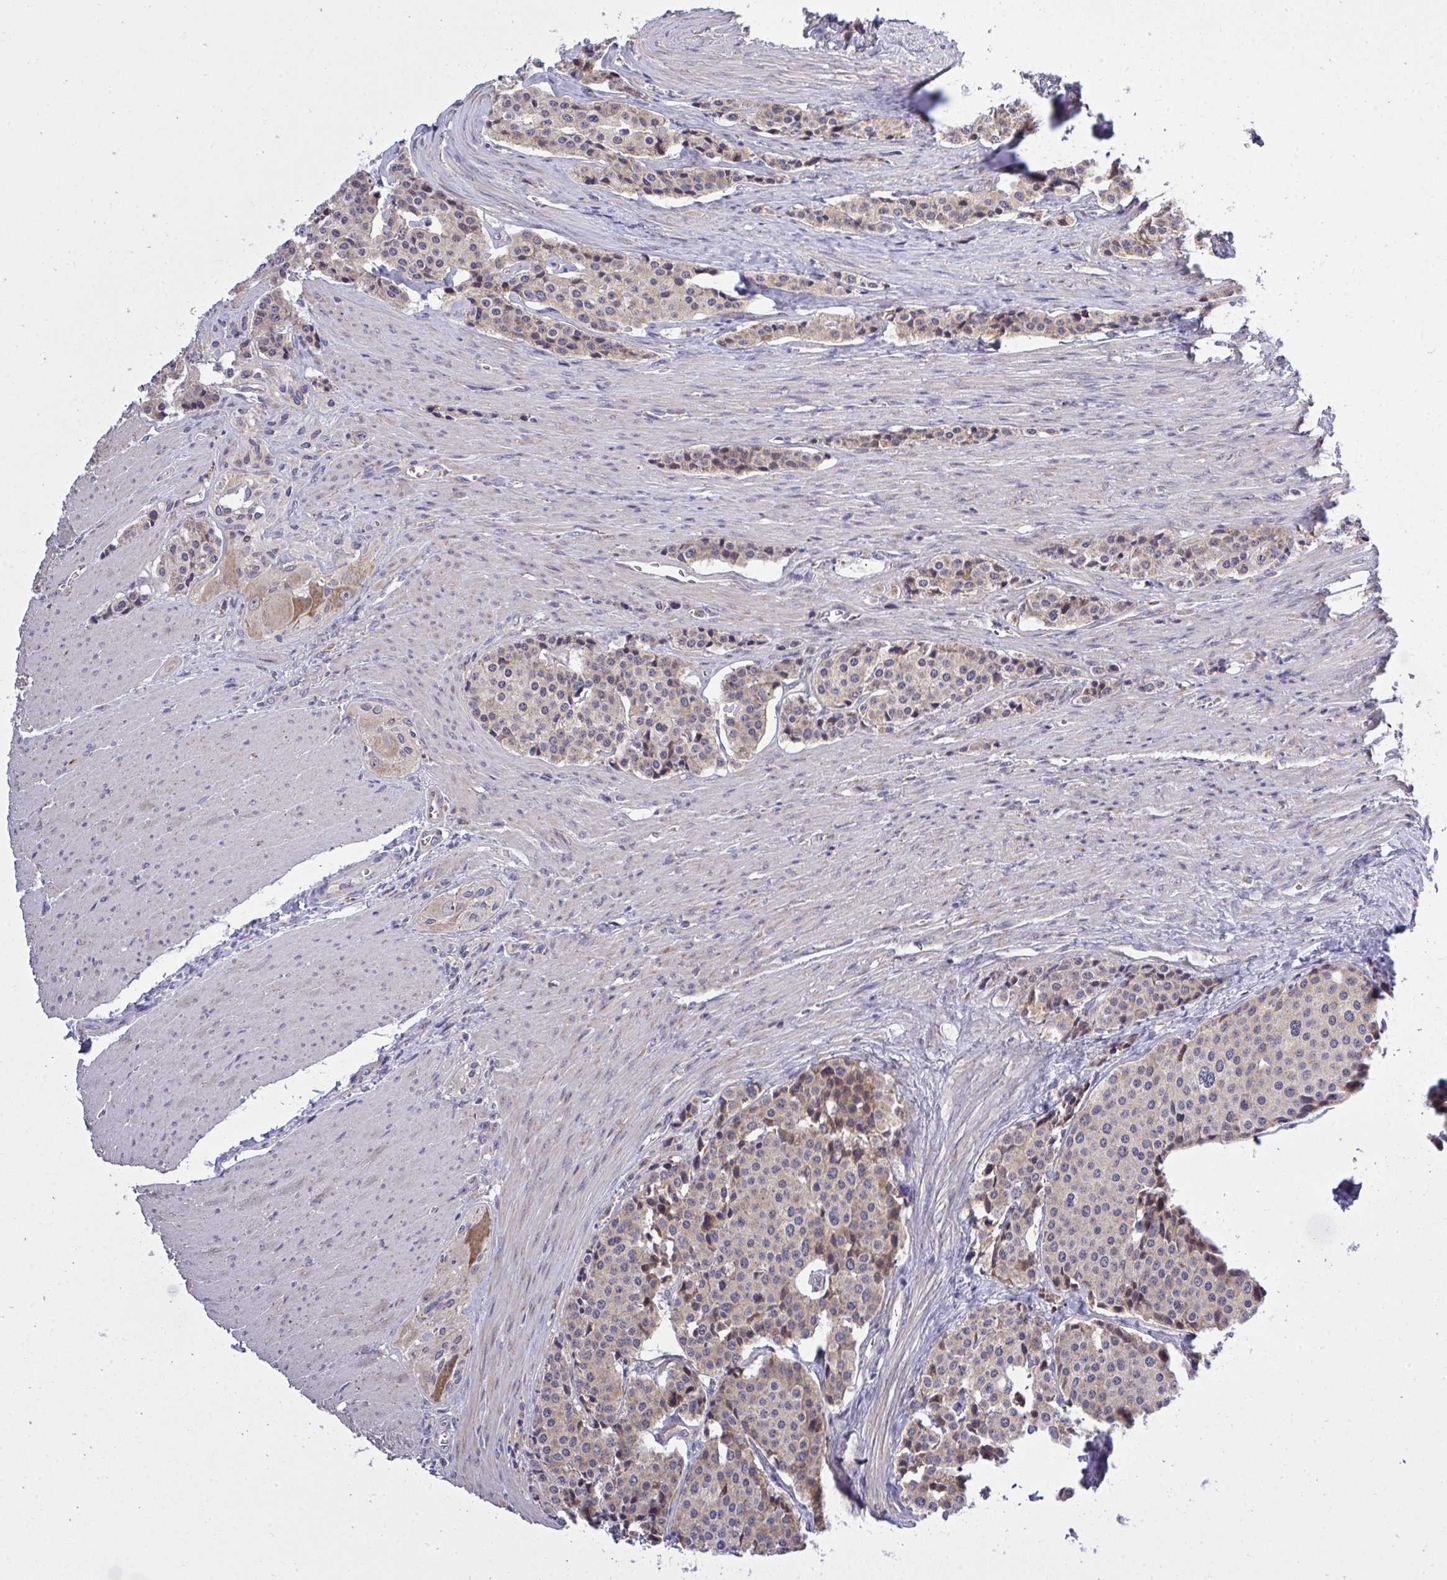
{"staining": {"intensity": "weak", "quantity": ">75%", "location": "cytoplasmic/membranous"}, "tissue": "carcinoid", "cell_type": "Tumor cells", "image_type": "cancer", "snomed": [{"axis": "morphology", "description": "Carcinoid, malignant, NOS"}, {"axis": "topography", "description": "Small intestine"}], "caption": "Brown immunohistochemical staining in carcinoid demonstrates weak cytoplasmic/membranous staining in approximately >75% of tumor cells. (Stains: DAB (3,3'-diaminobenzidine) in brown, nuclei in blue, Microscopy: brightfield microscopy at high magnification).", "gene": "XAF1", "patient": {"sex": "male", "age": 73}}